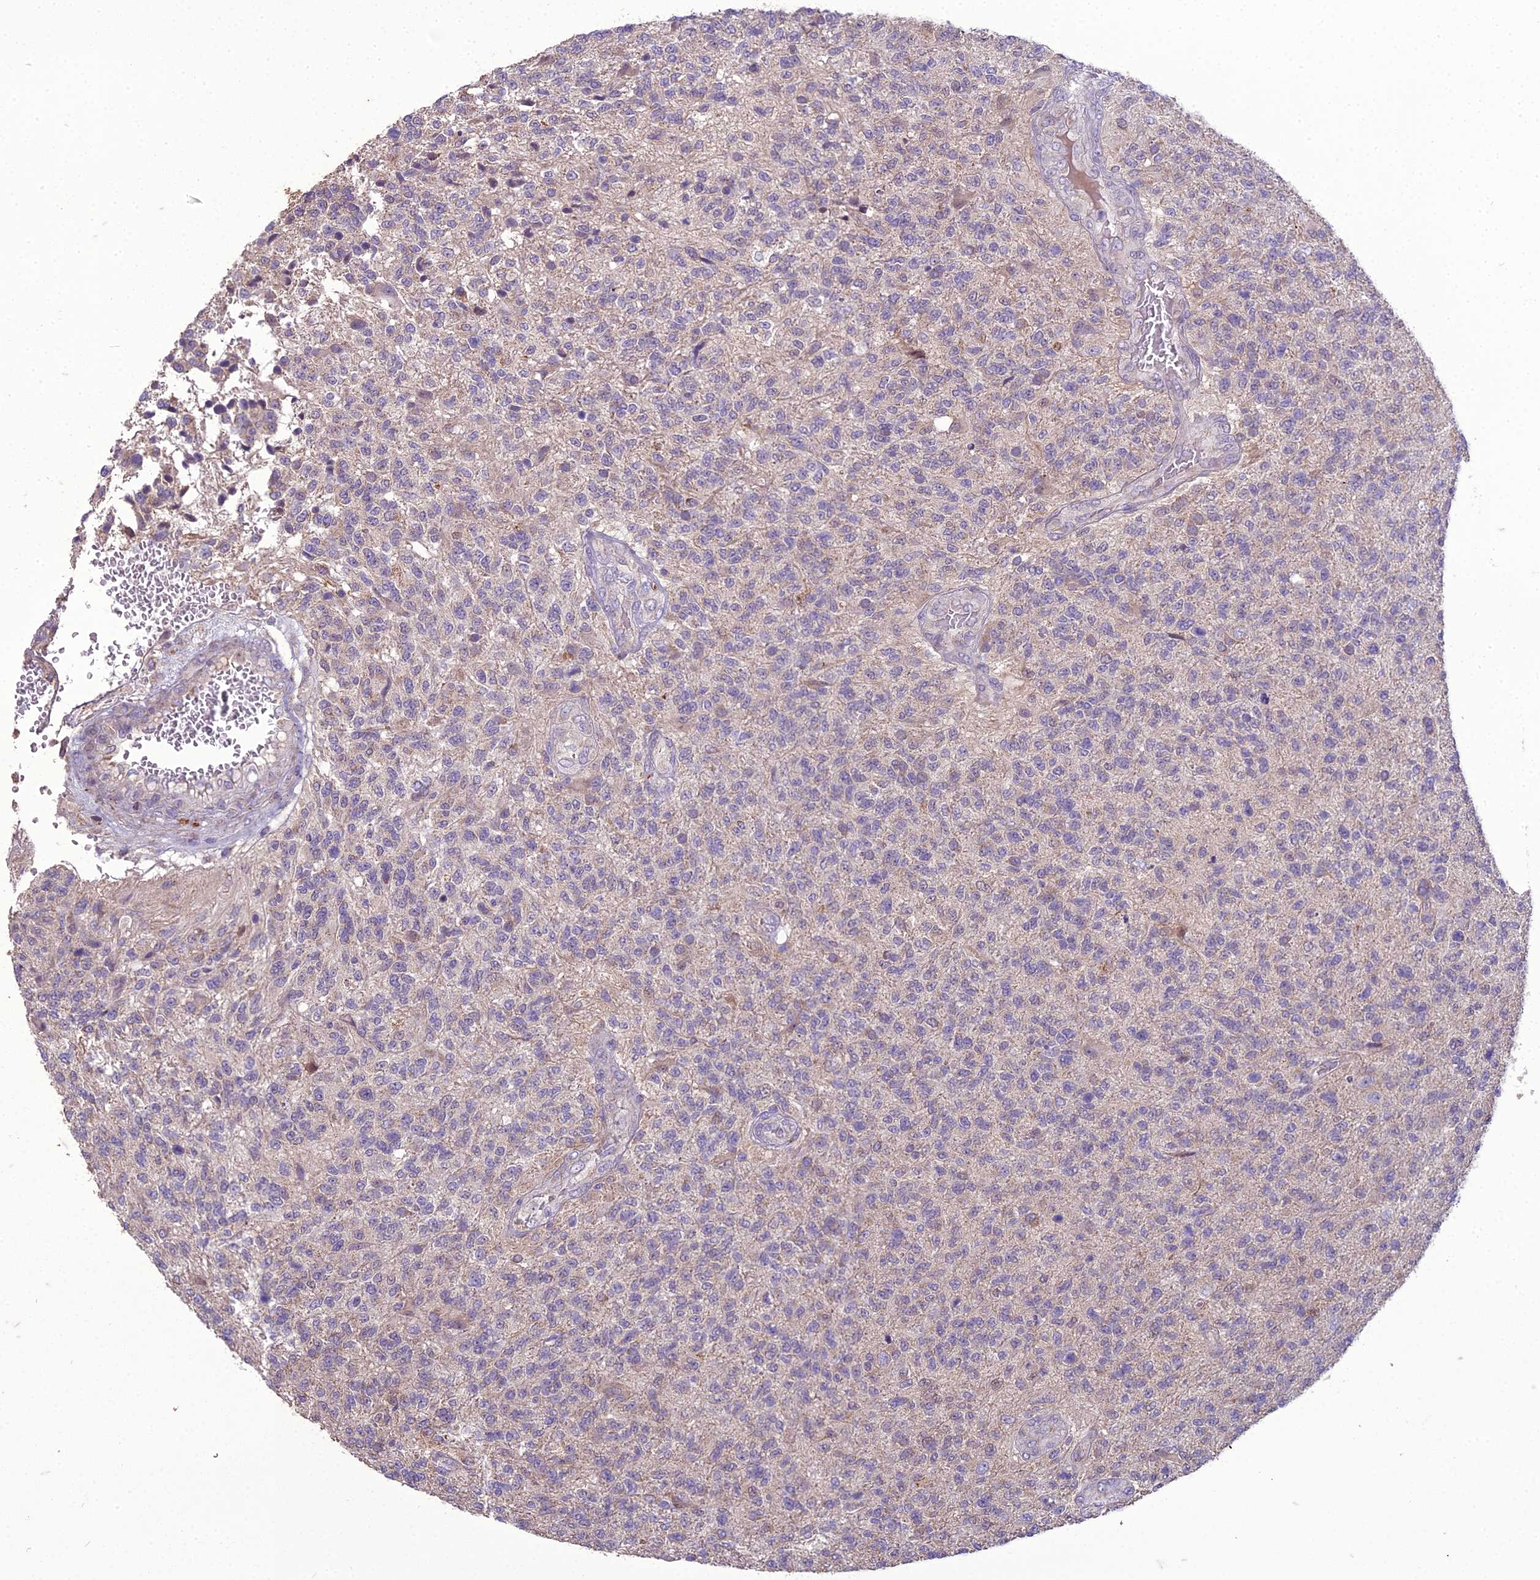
{"staining": {"intensity": "negative", "quantity": "none", "location": "none"}, "tissue": "glioma", "cell_type": "Tumor cells", "image_type": "cancer", "snomed": [{"axis": "morphology", "description": "Glioma, malignant, High grade"}, {"axis": "topography", "description": "Brain"}], "caption": "Glioma was stained to show a protein in brown. There is no significant positivity in tumor cells.", "gene": "DUS2", "patient": {"sex": "male", "age": 56}}